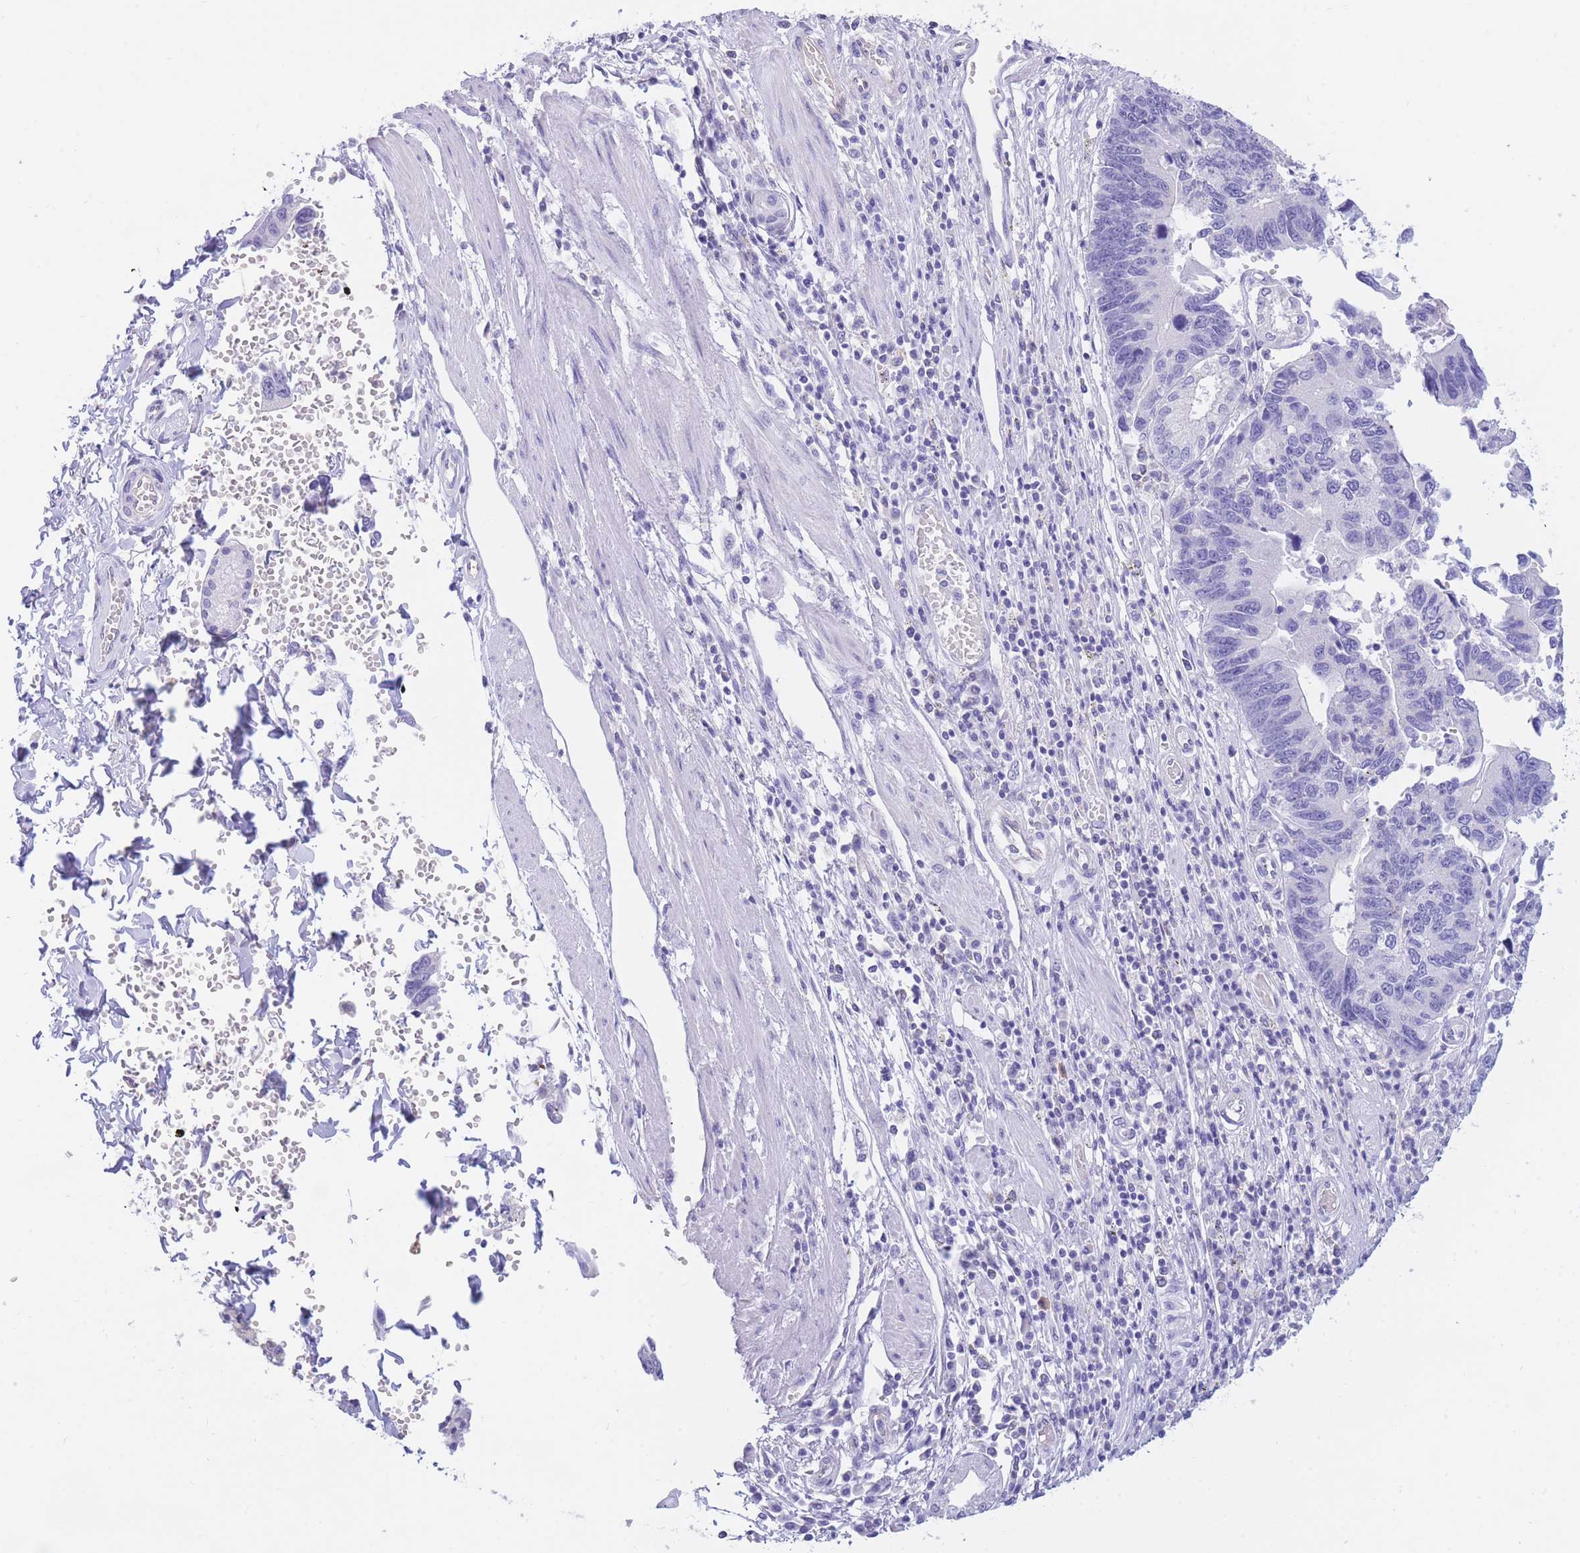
{"staining": {"intensity": "negative", "quantity": "none", "location": "none"}, "tissue": "stomach cancer", "cell_type": "Tumor cells", "image_type": "cancer", "snomed": [{"axis": "morphology", "description": "Adenocarcinoma, NOS"}, {"axis": "topography", "description": "Stomach"}], "caption": "An immunohistochemistry (IHC) photomicrograph of adenocarcinoma (stomach) is shown. There is no staining in tumor cells of adenocarcinoma (stomach). (Brightfield microscopy of DAB immunohistochemistry at high magnification).", "gene": "SULT1A1", "patient": {"sex": "male", "age": 59}}